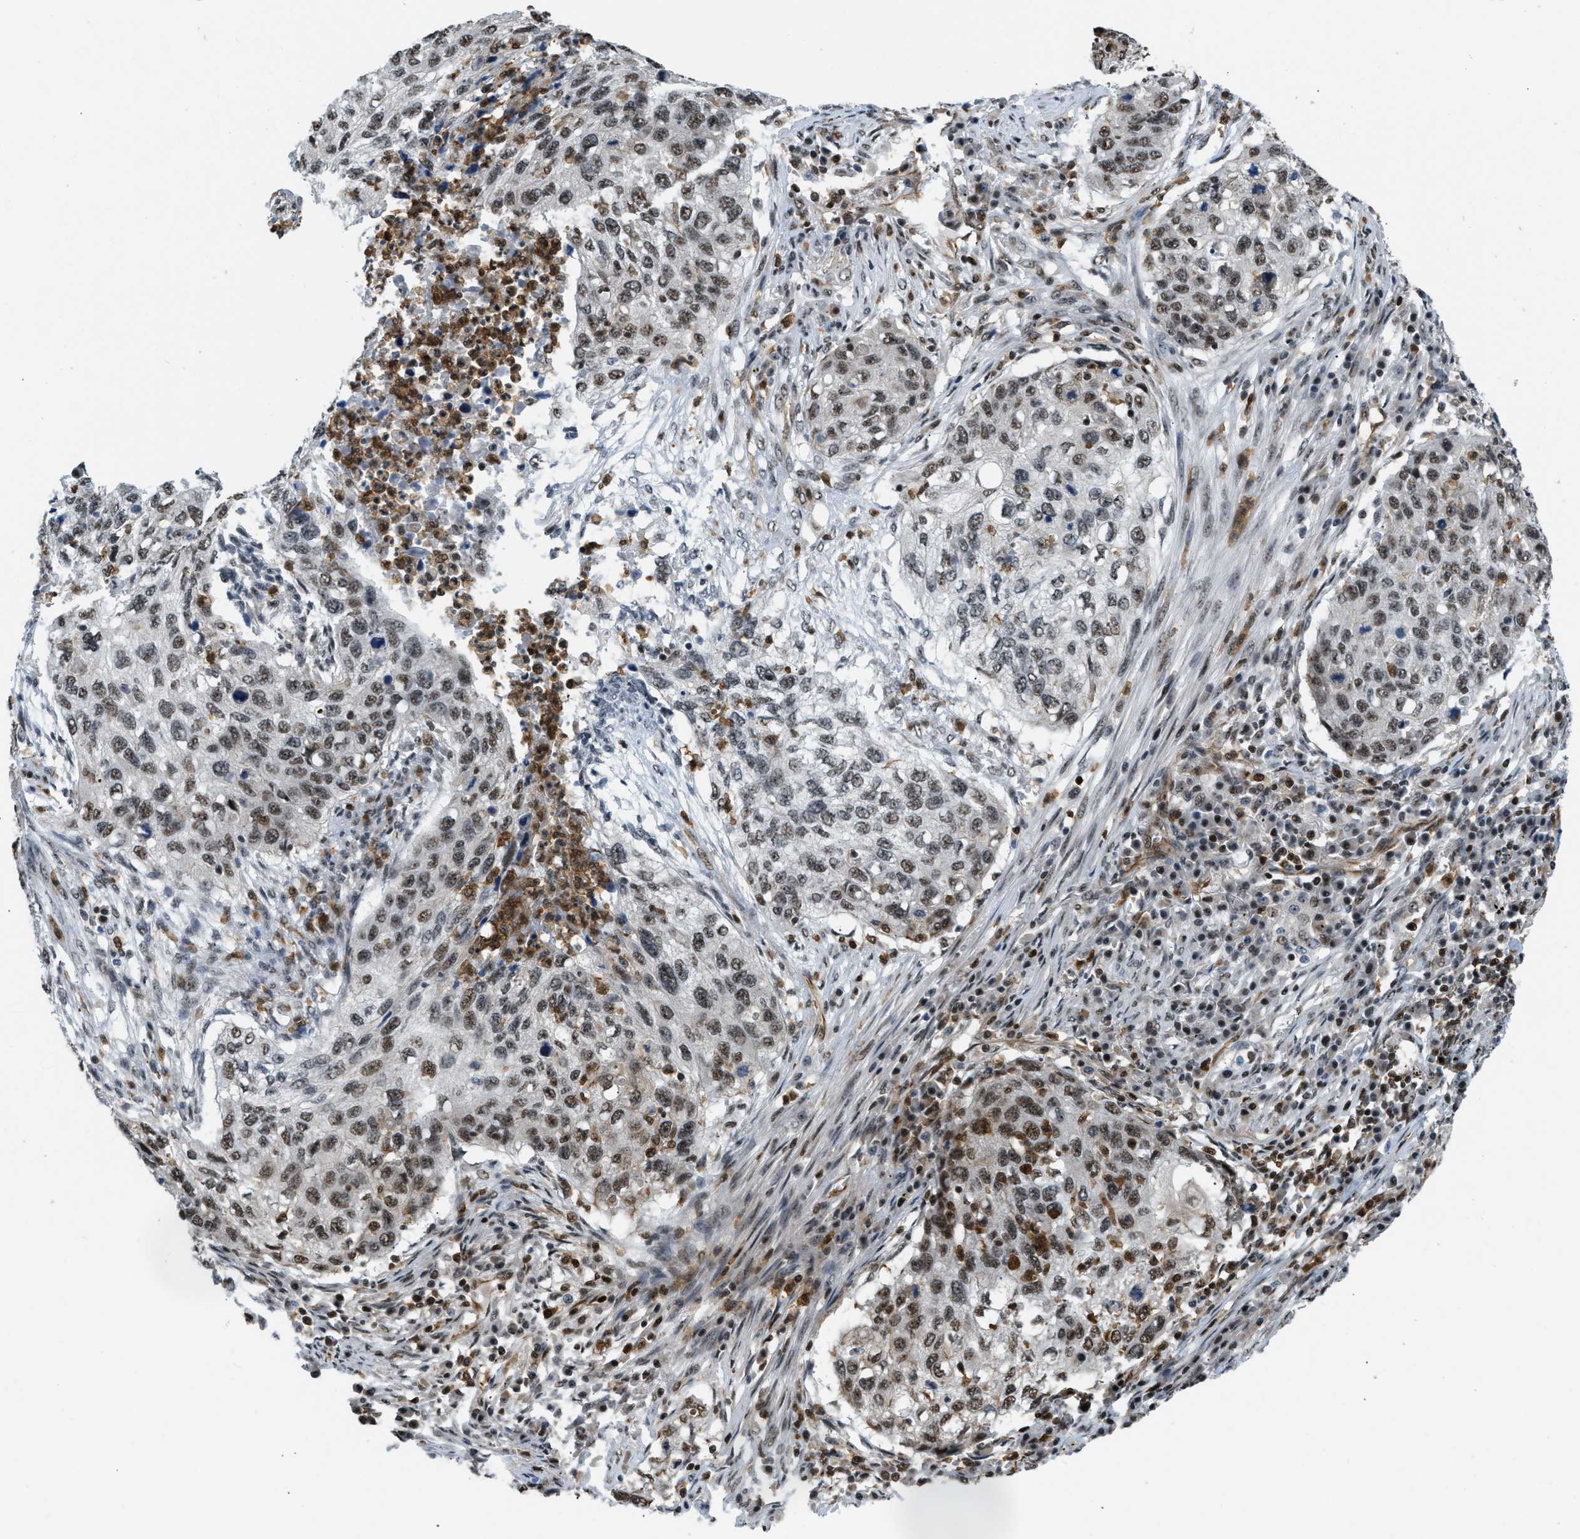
{"staining": {"intensity": "moderate", "quantity": ">75%", "location": "nuclear"}, "tissue": "lung cancer", "cell_type": "Tumor cells", "image_type": "cancer", "snomed": [{"axis": "morphology", "description": "Squamous cell carcinoma, NOS"}, {"axis": "topography", "description": "Lung"}], "caption": "Immunohistochemical staining of squamous cell carcinoma (lung) displays medium levels of moderate nuclear positivity in approximately >75% of tumor cells. The protein is shown in brown color, while the nuclei are stained blue.", "gene": "E2F1", "patient": {"sex": "female", "age": 63}}